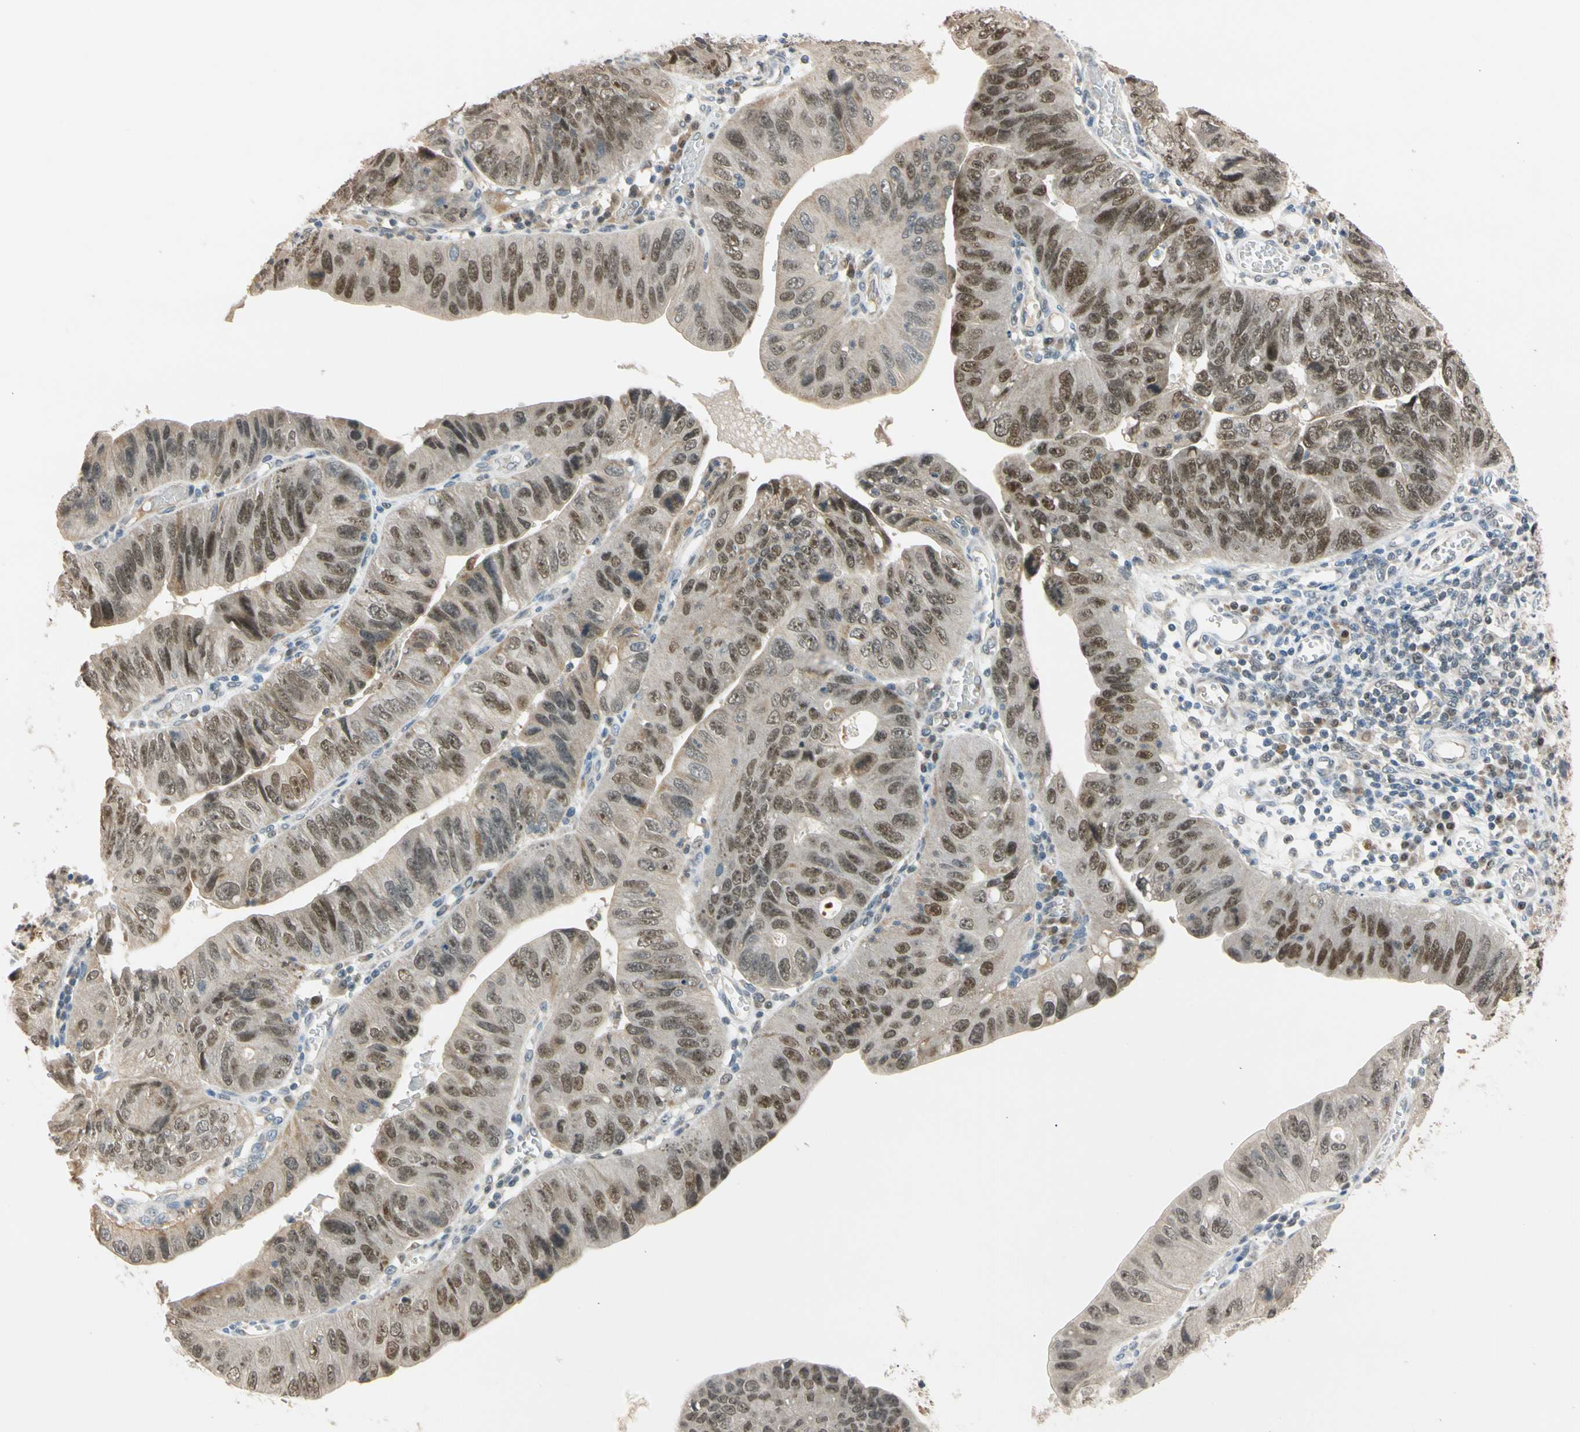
{"staining": {"intensity": "moderate", "quantity": ">75%", "location": "cytoplasmic/membranous,nuclear"}, "tissue": "stomach cancer", "cell_type": "Tumor cells", "image_type": "cancer", "snomed": [{"axis": "morphology", "description": "Adenocarcinoma, NOS"}, {"axis": "topography", "description": "Stomach"}], "caption": "An immunohistochemistry (IHC) image of tumor tissue is shown. Protein staining in brown highlights moderate cytoplasmic/membranous and nuclear positivity in stomach adenocarcinoma within tumor cells. Nuclei are stained in blue.", "gene": "RIOX2", "patient": {"sex": "male", "age": 59}}